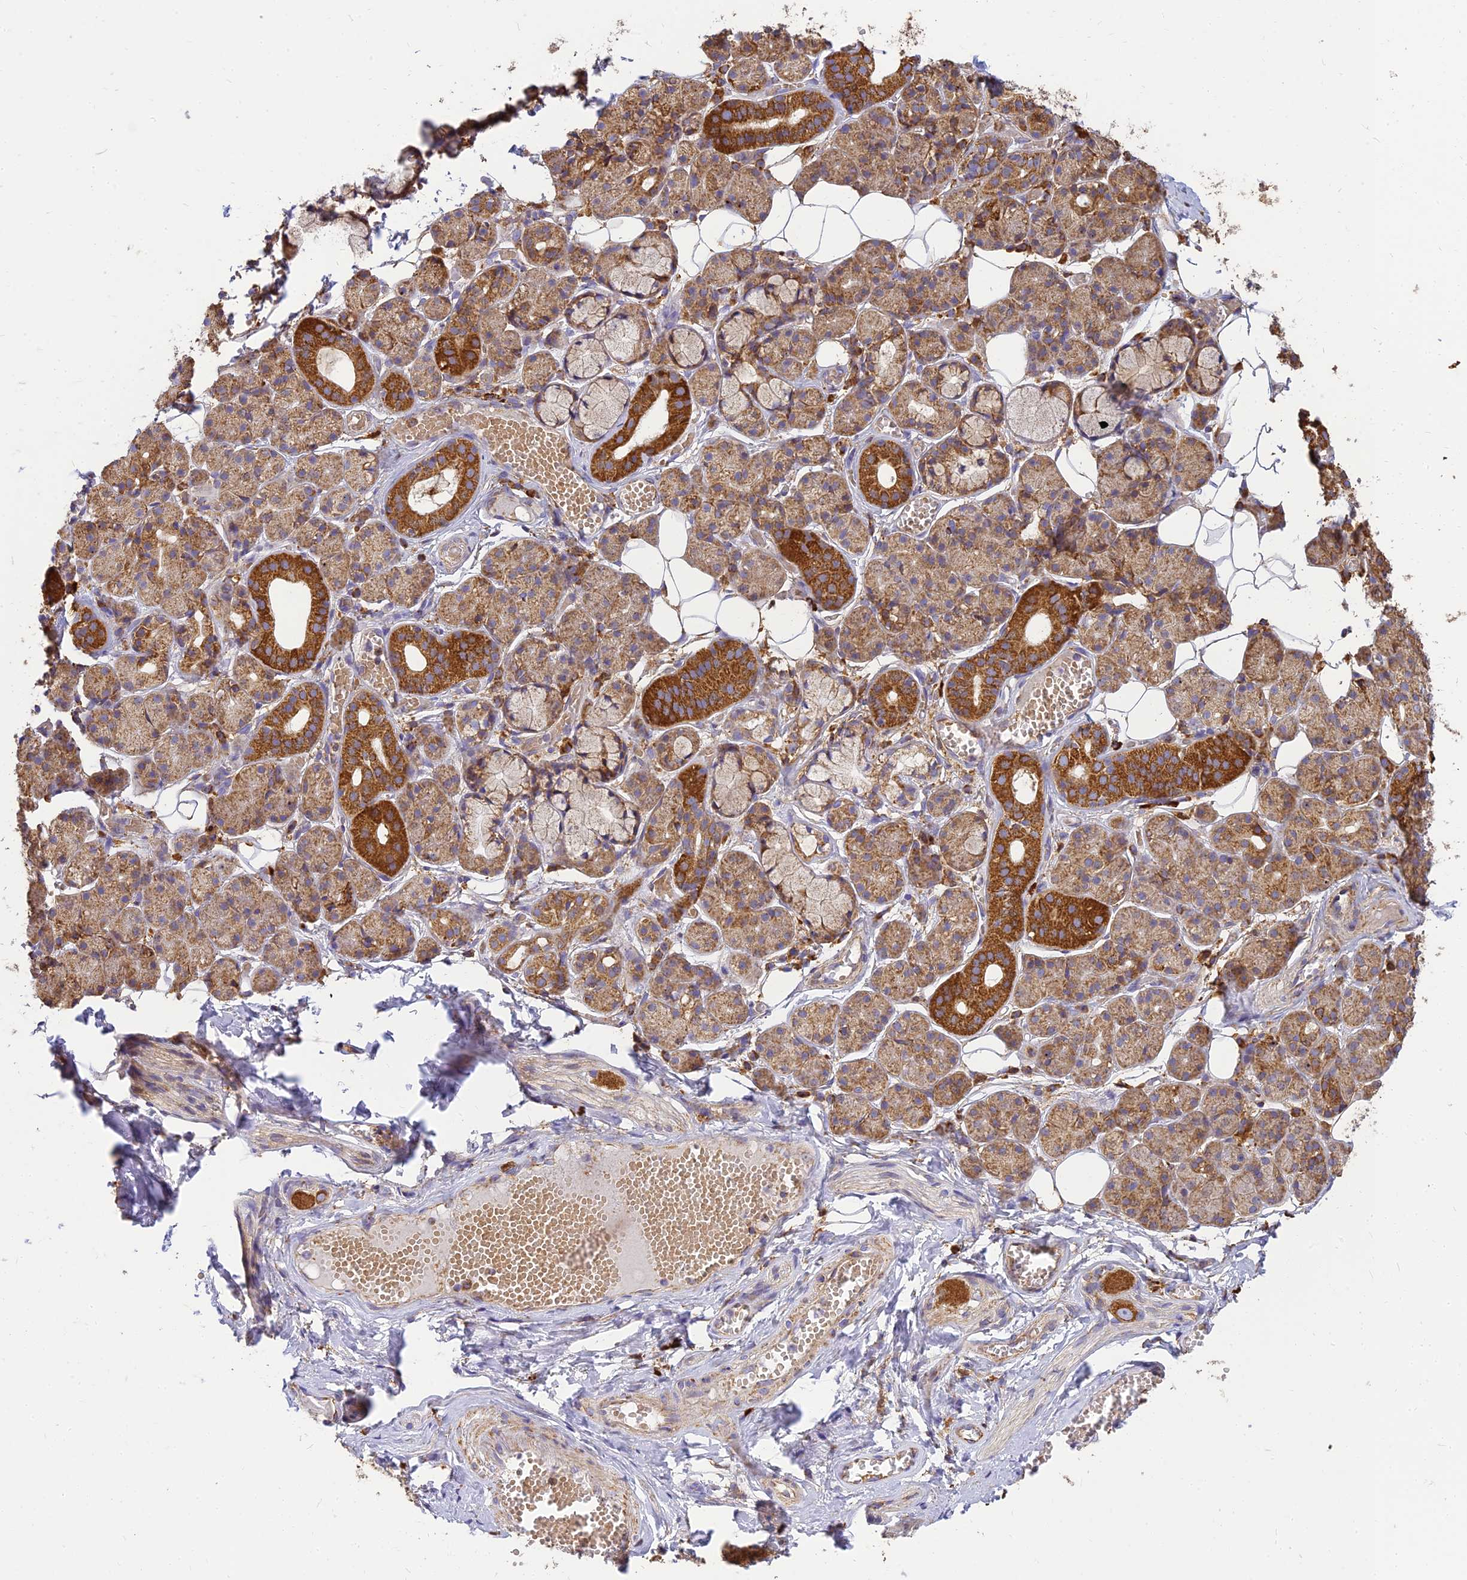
{"staining": {"intensity": "strong", "quantity": "25%-75%", "location": "cytoplasmic/membranous"}, "tissue": "salivary gland", "cell_type": "Glandular cells", "image_type": "normal", "snomed": [{"axis": "morphology", "description": "Normal tissue, NOS"}, {"axis": "topography", "description": "Salivary gland"}], "caption": "Strong cytoplasmic/membranous staining for a protein is seen in about 25%-75% of glandular cells of unremarkable salivary gland using IHC.", "gene": "THUMPD2", "patient": {"sex": "male", "age": 63}}